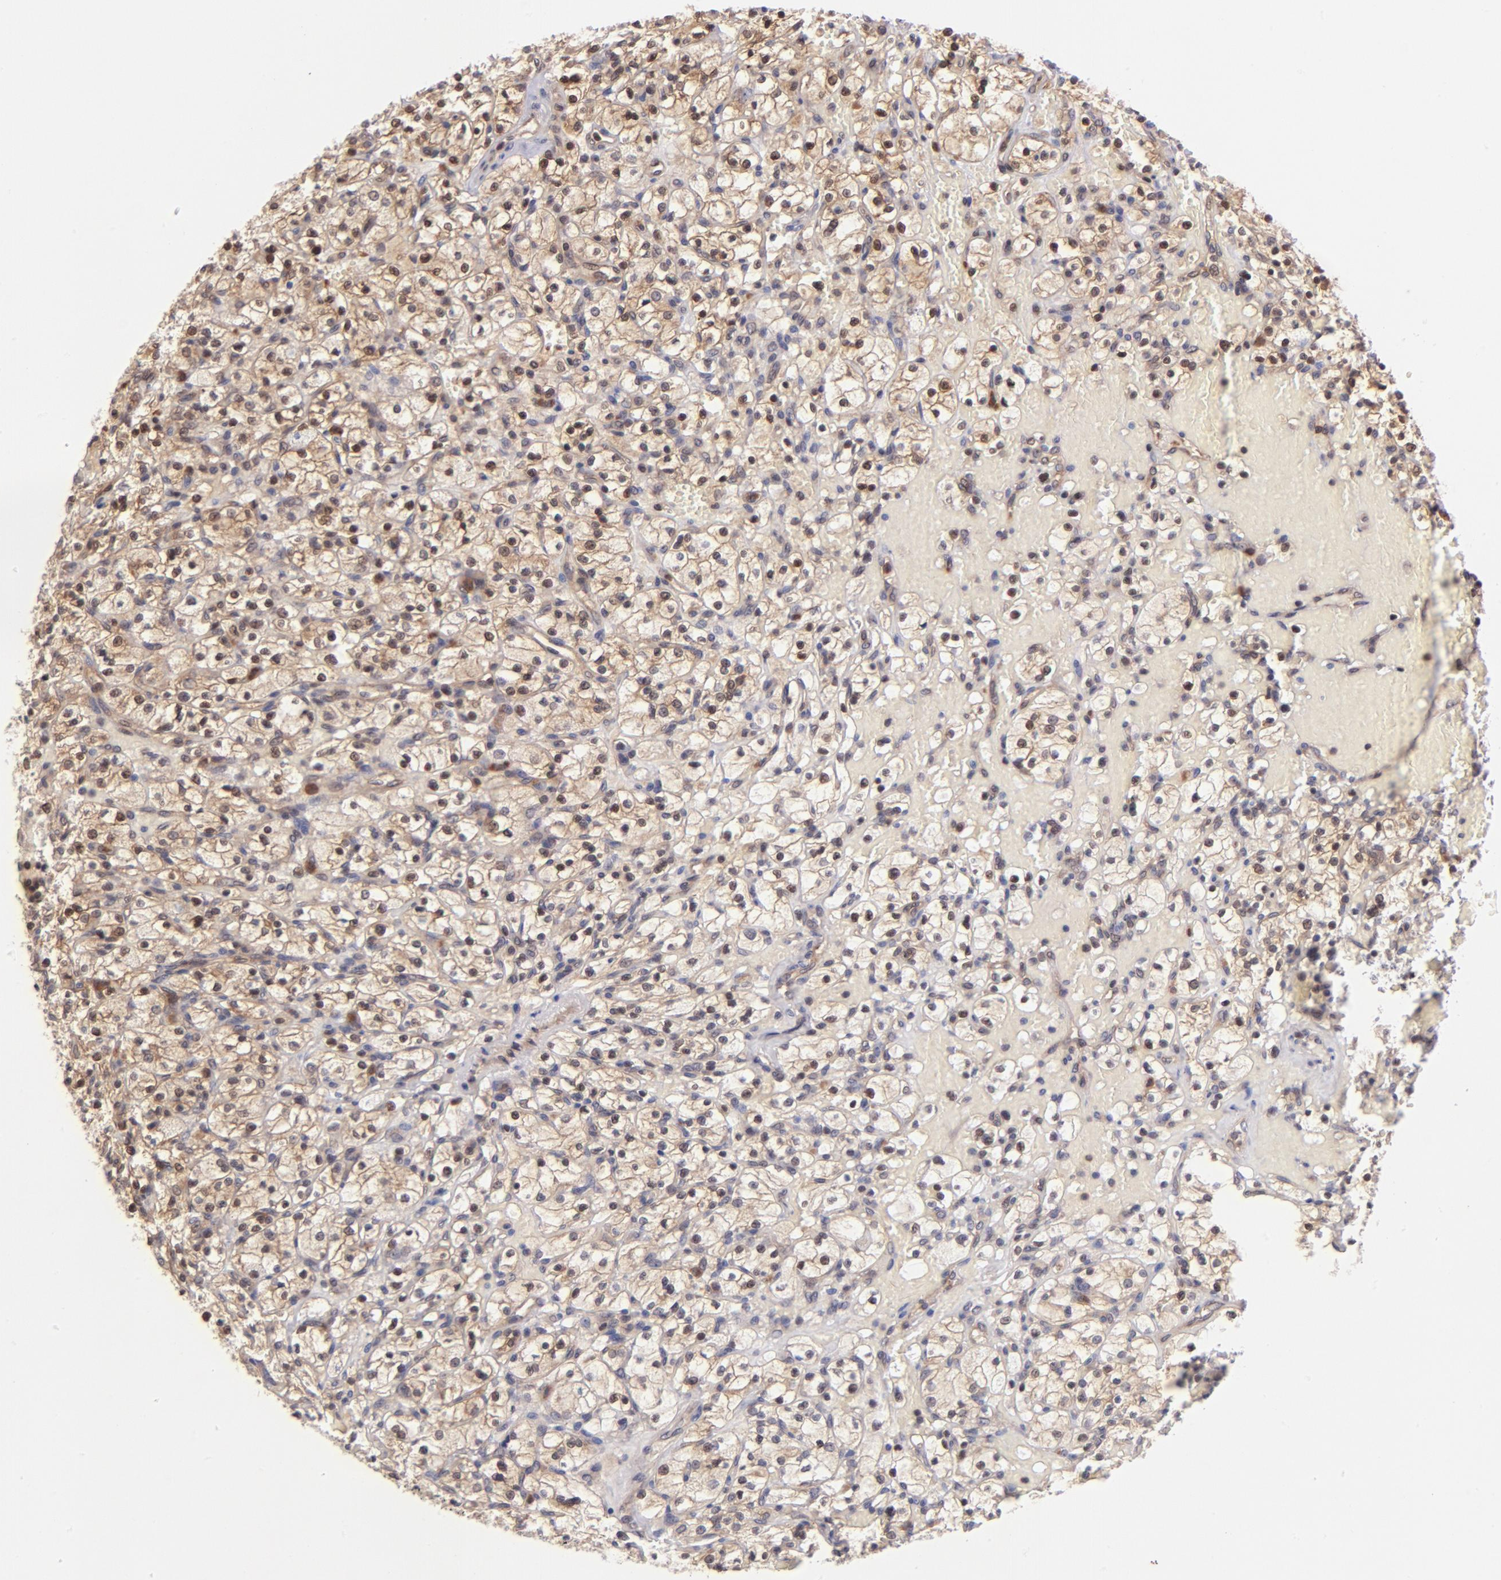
{"staining": {"intensity": "moderate", "quantity": ">75%", "location": "cytoplasmic/membranous,nuclear"}, "tissue": "renal cancer", "cell_type": "Tumor cells", "image_type": "cancer", "snomed": [{"axis": "morphology", "description": "Adenocarcinoma, NOS"}, {"axis": "topography", "description": "Kidney"}], "caption": "Approximately >75% of tumor cells in renal cancer (adenocarcinoma) show moderate cytoplasmic/membranous and nuclear protein positivity as visualized by brown immunohistochemical staining.", "gene": "YWHAB", "patient": {"sex": "female", "age": 83}}